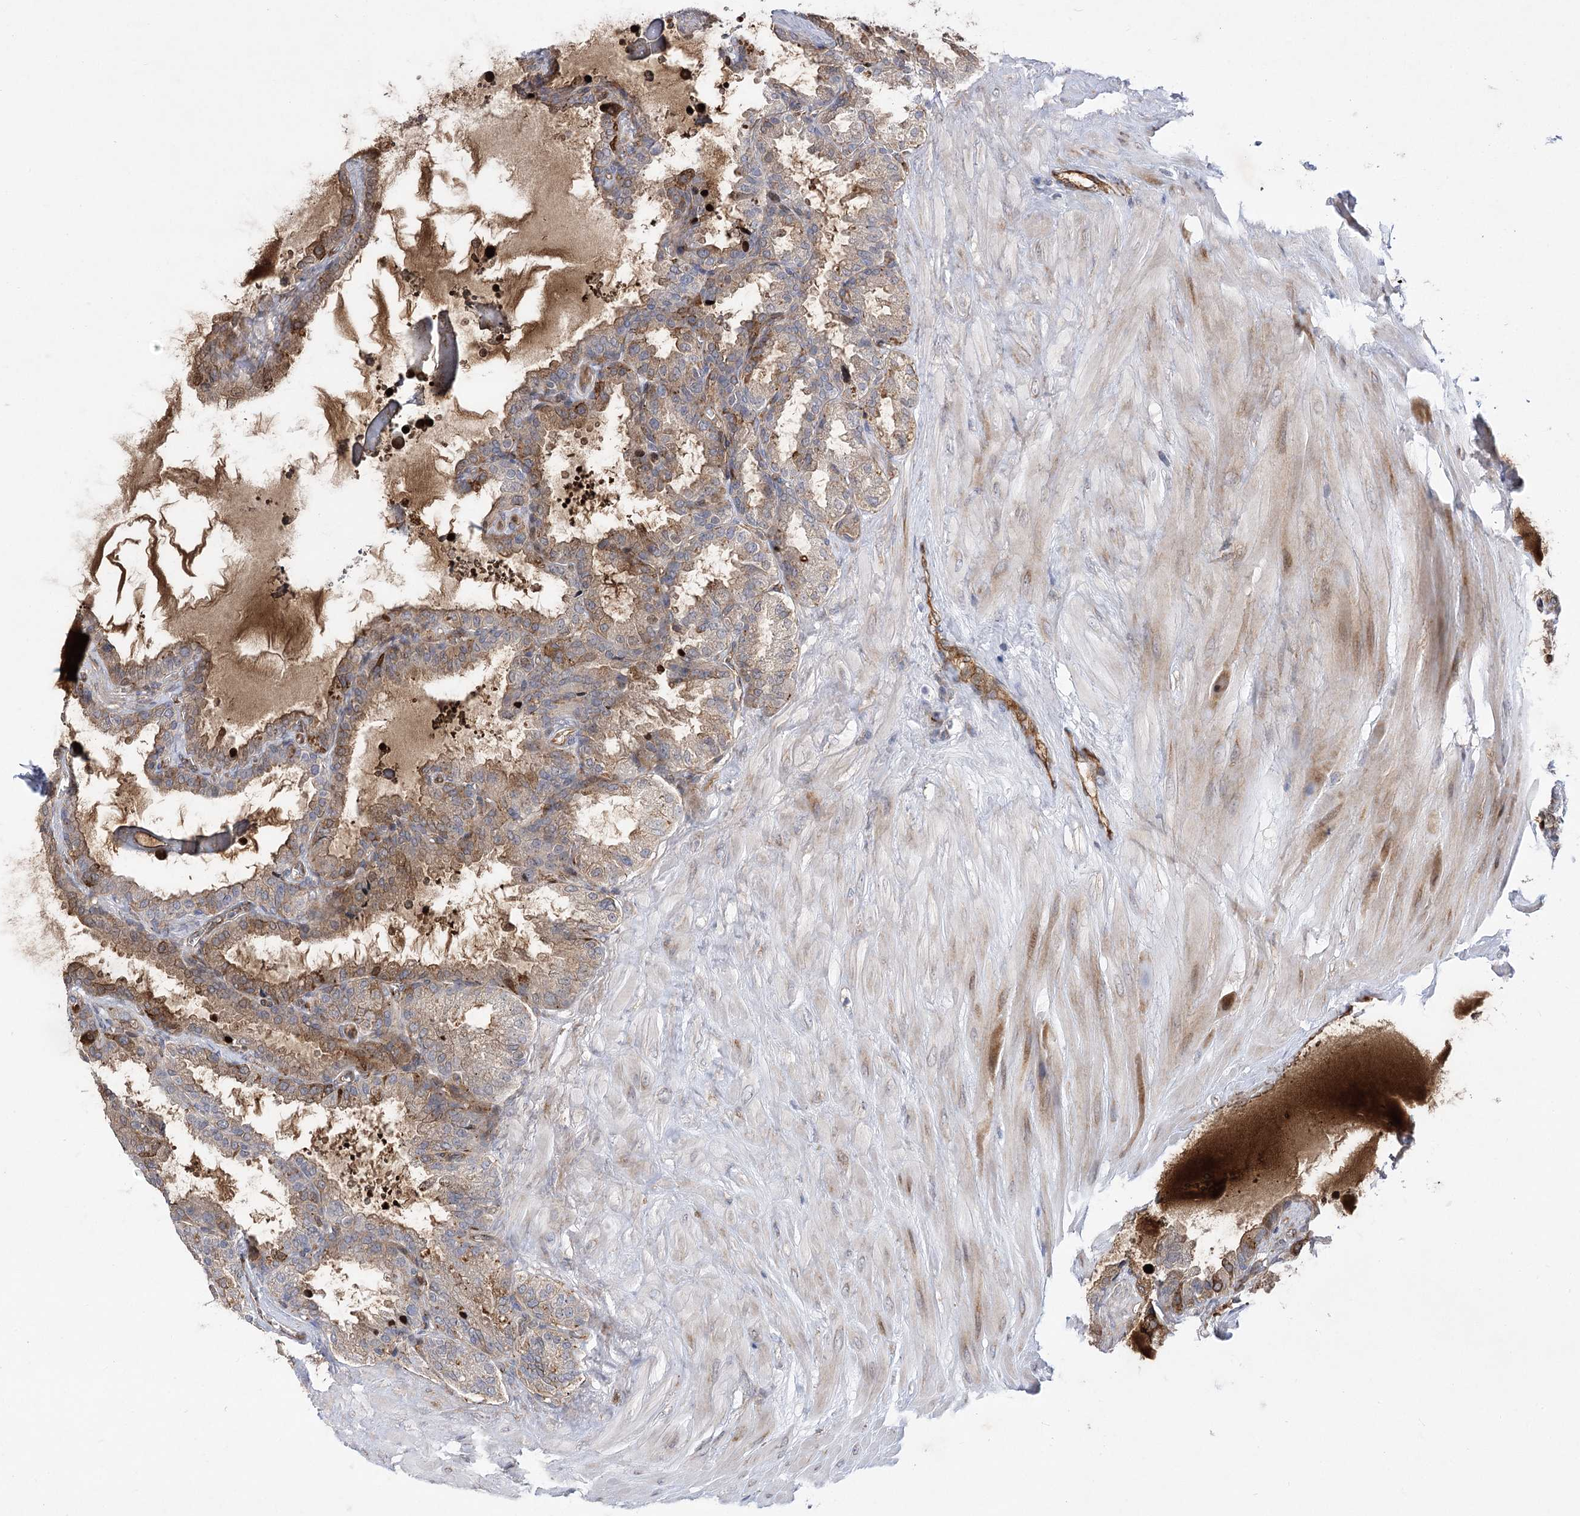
{"staining": {"intensity": "moderate", "quantity": "<25%", "location": "cytoplasmic/membranous"}, "tissue": "seminal vesicle", "cell_type": "Glandular cells", "image_type": "normal", "snomed": [{"axis": "morphology", "description": "Normal tissue, NOS"}, {"axis": "topography", "description": "Seminal veicle"}], "caption": "Moderate cytoplasmic/membranous positivity is present in approximately <25% of glandular cells in unremarkable seminal vesicle. The protein of interest is shown in brown color, while the nuclei are stained blue.", "gene": "ARHGAP31", "patient": {"sex": "male", "age": 46}}